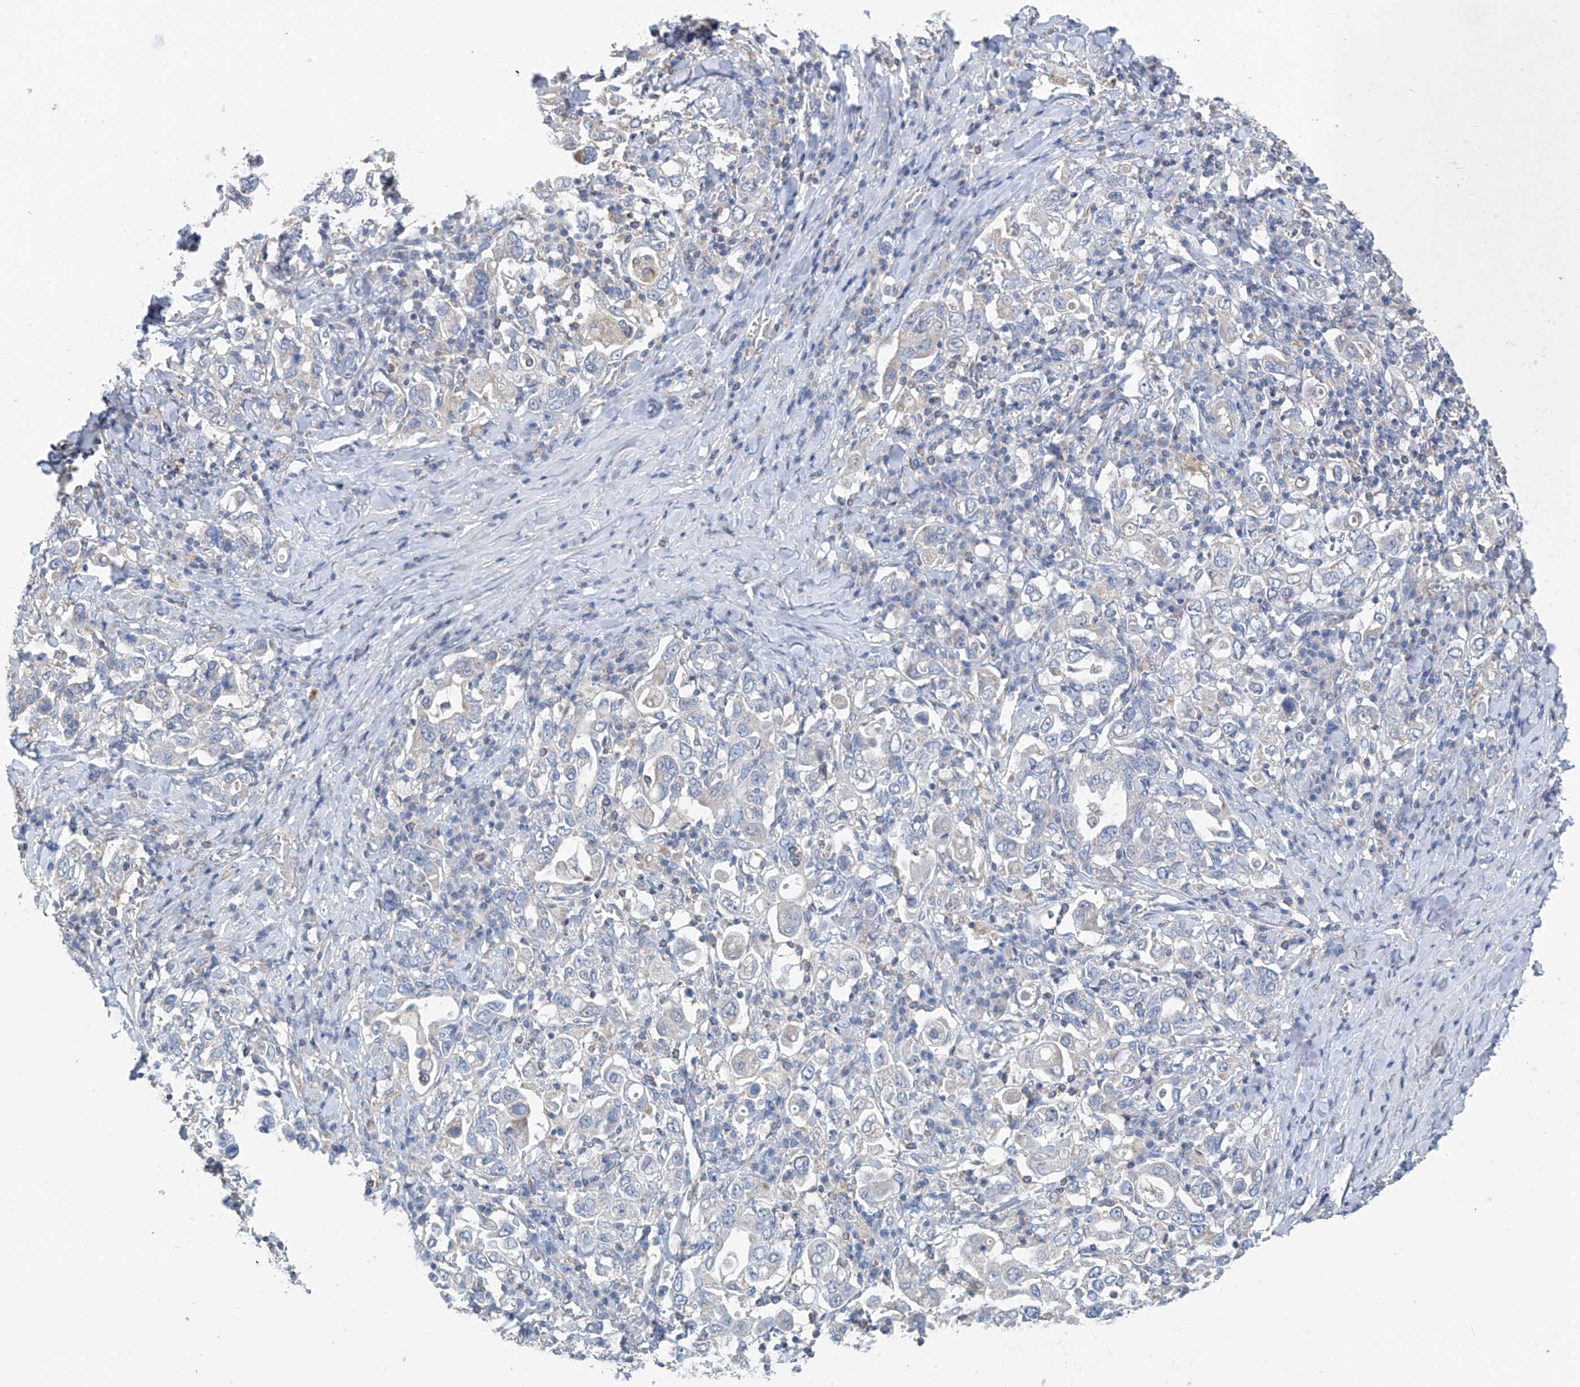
{"staining": {"intensity": "negative", "quantity": "none", "location": "none"}, "tissue": "stomach cancer", "cell_type": "Tumor cells", "image_type": "cancer", "snomed": [{"axis": "morphology", "description": "Adenocarcinoma, NOS"}, {"axis": "topography", "description": "Stomach, upper"}], "caption": "Tumor cells are negative for protein expression in human stomach cancer (adenocarcinoma).", "gene": "SYN3", "patient": {"sex": "male", "age": 62}}